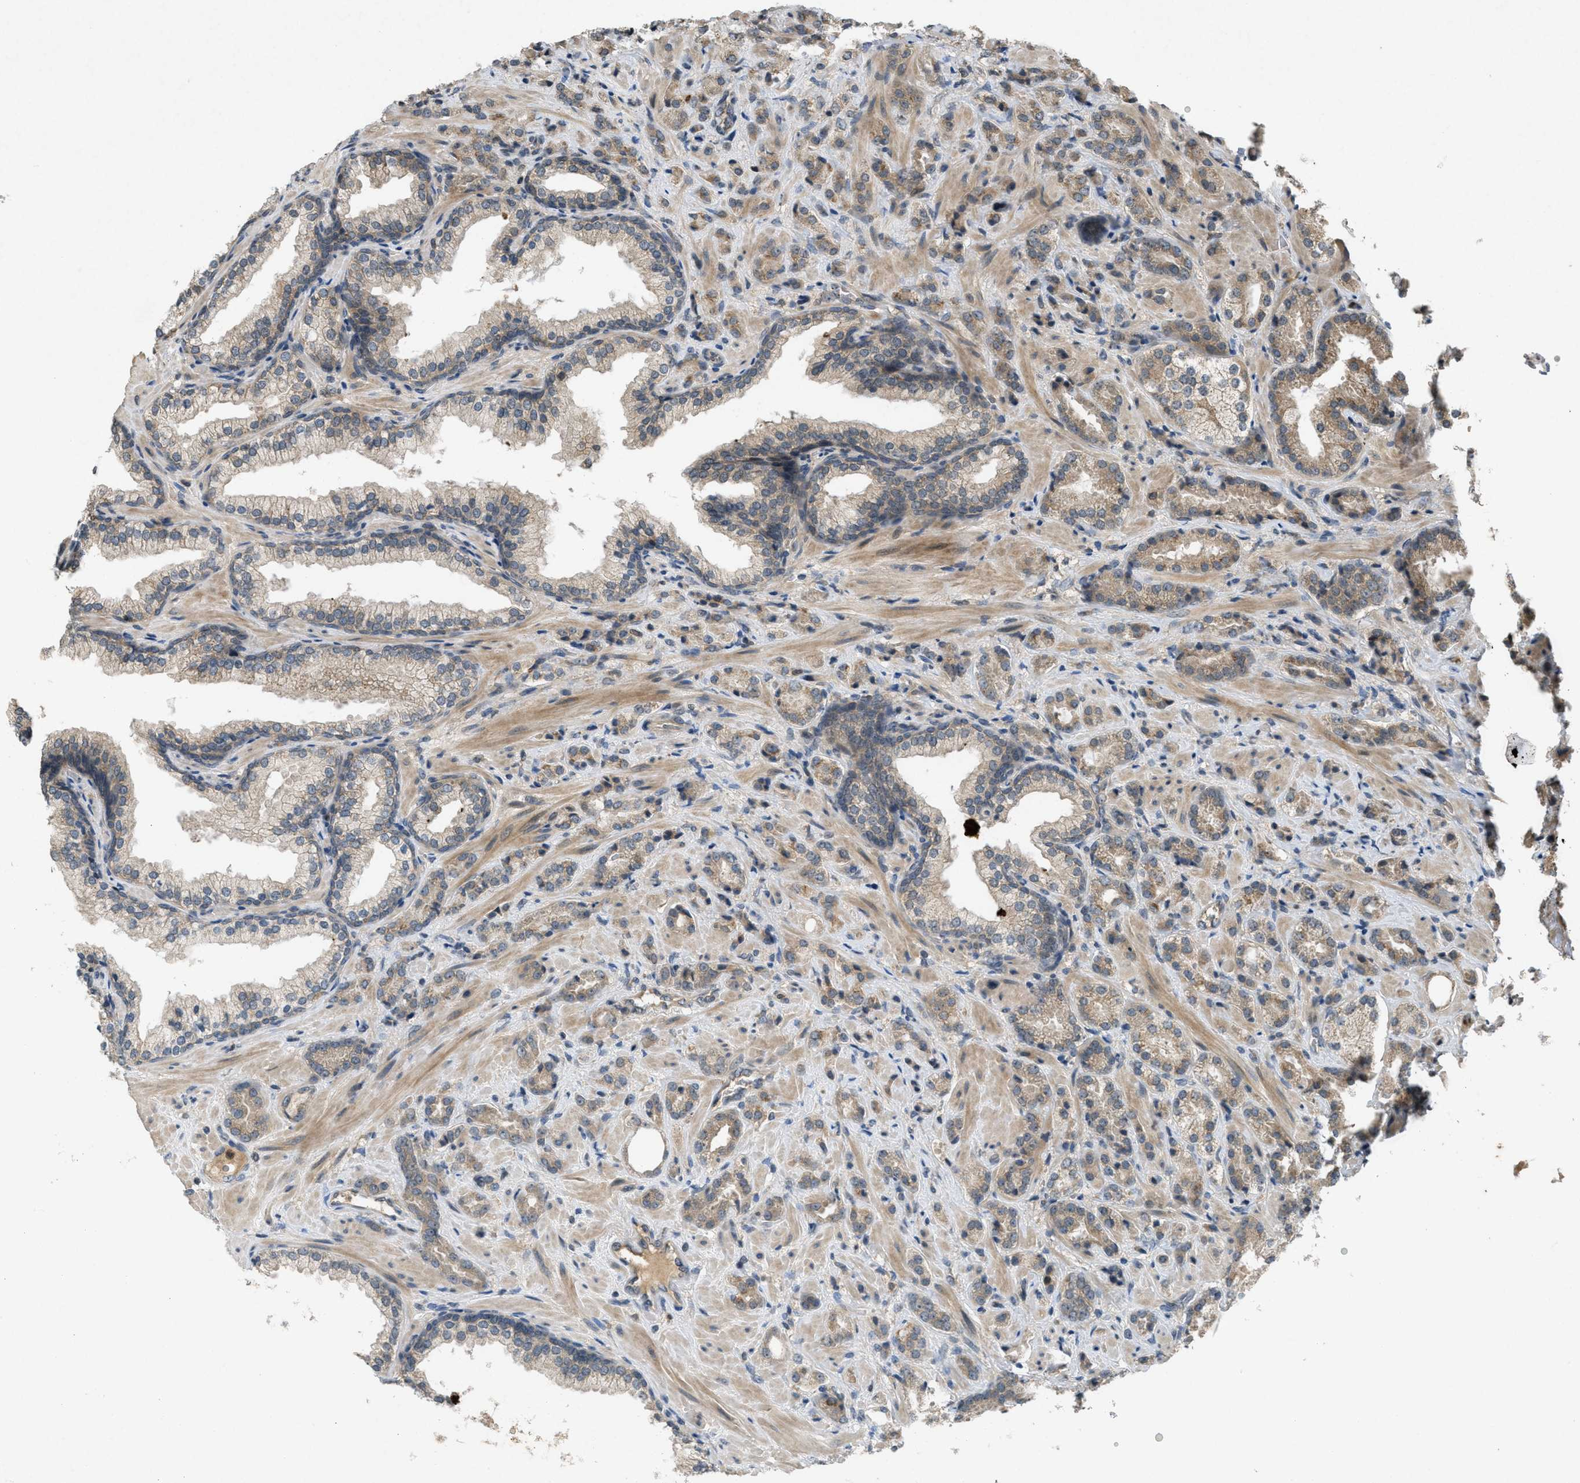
{"staining": {"intensity": "moderate", "quantity": "25%-75%", "location": "cytoplasmic/membranous"}, "tissue": "prostate cancer", "cell_type": "Tumor cells", "image_type": "cancer", "snomed": [{"axis": "morphology", "description": "Adenocarcinoma, High grade"}, {"axis": "topography", "description": "Prostate"}], "caption": "High-magnification brightfield microscopy of prostate high-grade adenocarcinoma stained with DAB (brown) and counterstained with hematoxylin (blue). tumor cells exhibit moderate cytoplasmic/membranous positivity is present in approximately25%-75% of cells.", "gene": "ATG7", "patient": {"sex": "male", "age": 64}}